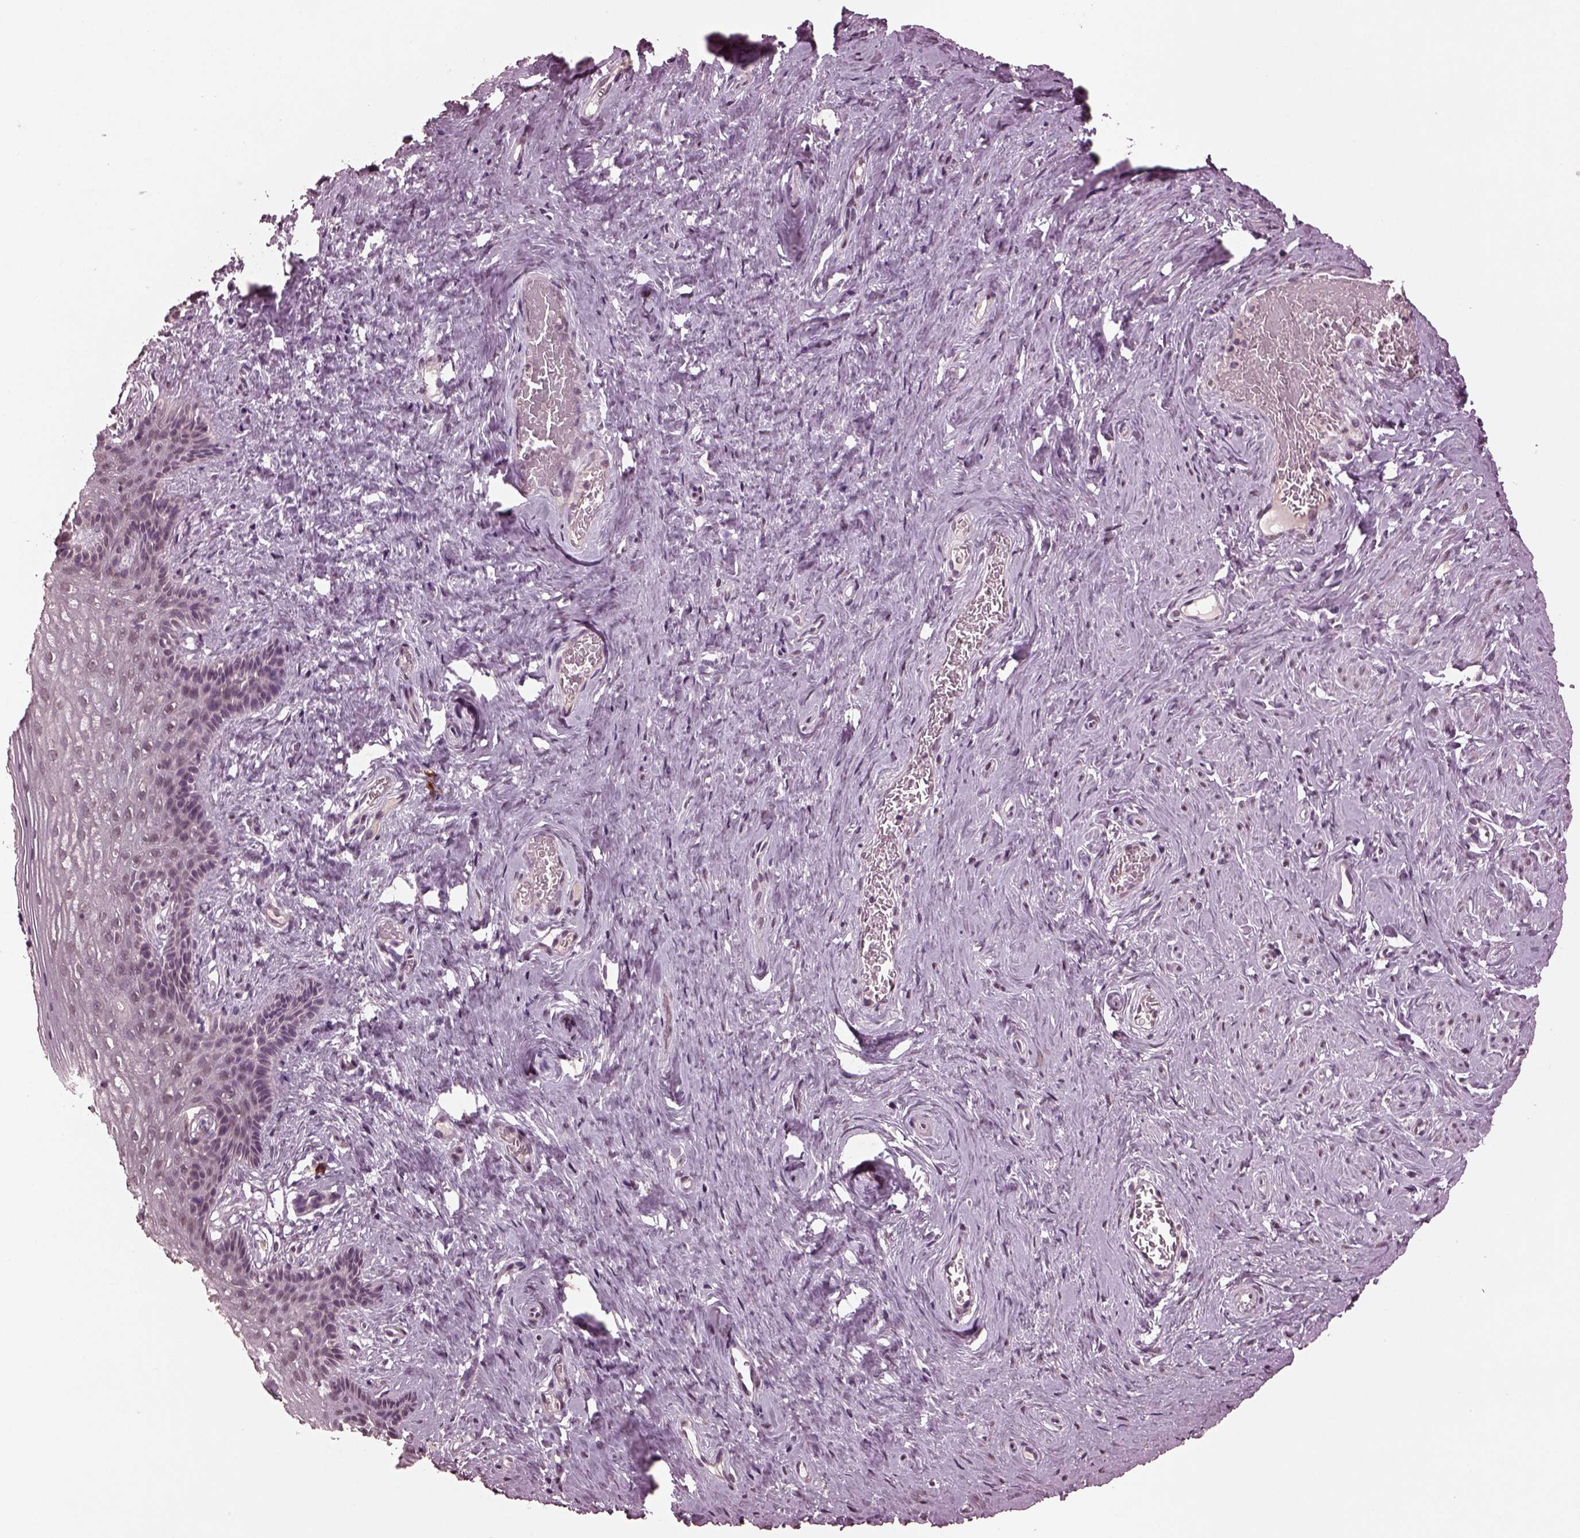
{"staining": {"intensity": "negative", "quantity": "none", "location": "none"}, "tissue": "vagina", "cell_type": "Squamous epithelial cells", "image_type": "normal", "snomed": [{"axis": "morphology", "description": "Normal tissue, NOS"}, {"axis": "topography", "description": "Vagina"}], "caption": "IHC photomicrograph of normal human vagina stained for a protein (brown), which reveals no staining in squamous epithelial cells. (IHC, brightfield microscopy, high magnification).", "gene": "IL18RAP", "patient": {"sex": "female", "age": 45}}